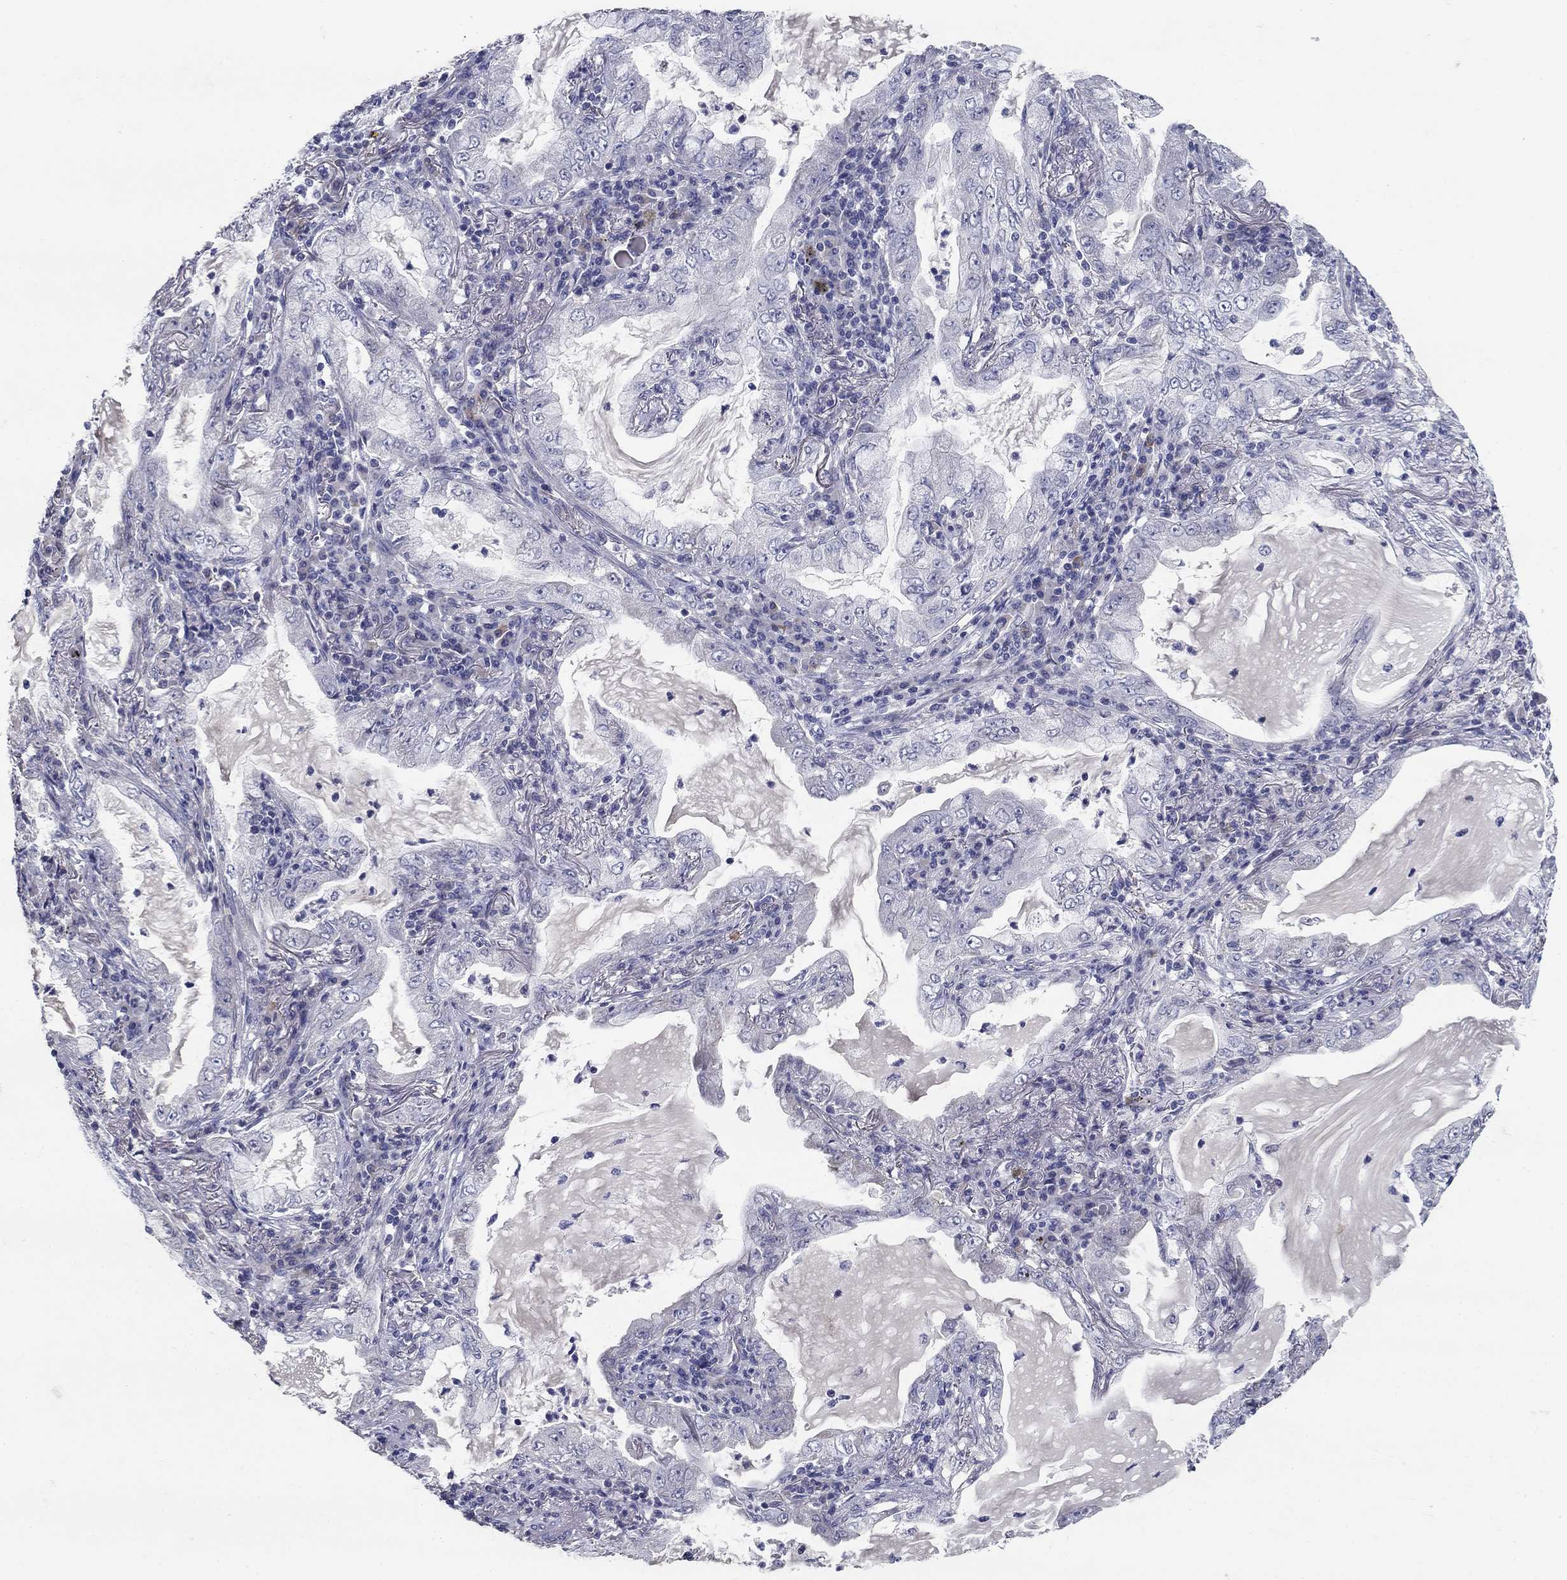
{"staining": {"intensity": "negative", "quantity": "none", "location": "none"}, "tissue": "lung cancer", "cell_type": "Tumor cells", "image_type": "cancer", "snomed": [{"axis": "morphology", "description": "Adenocarcinoma, NOS"}, {"axis": "topography", "description": "Lung"}], "caption": "Human lung adenocarcinoma stained for a protein using immunohistochemistry (IHC) exhibits no expression in tumor cells.", "gene": "POMC", "patient": {"sex": "female", "age": 73}}